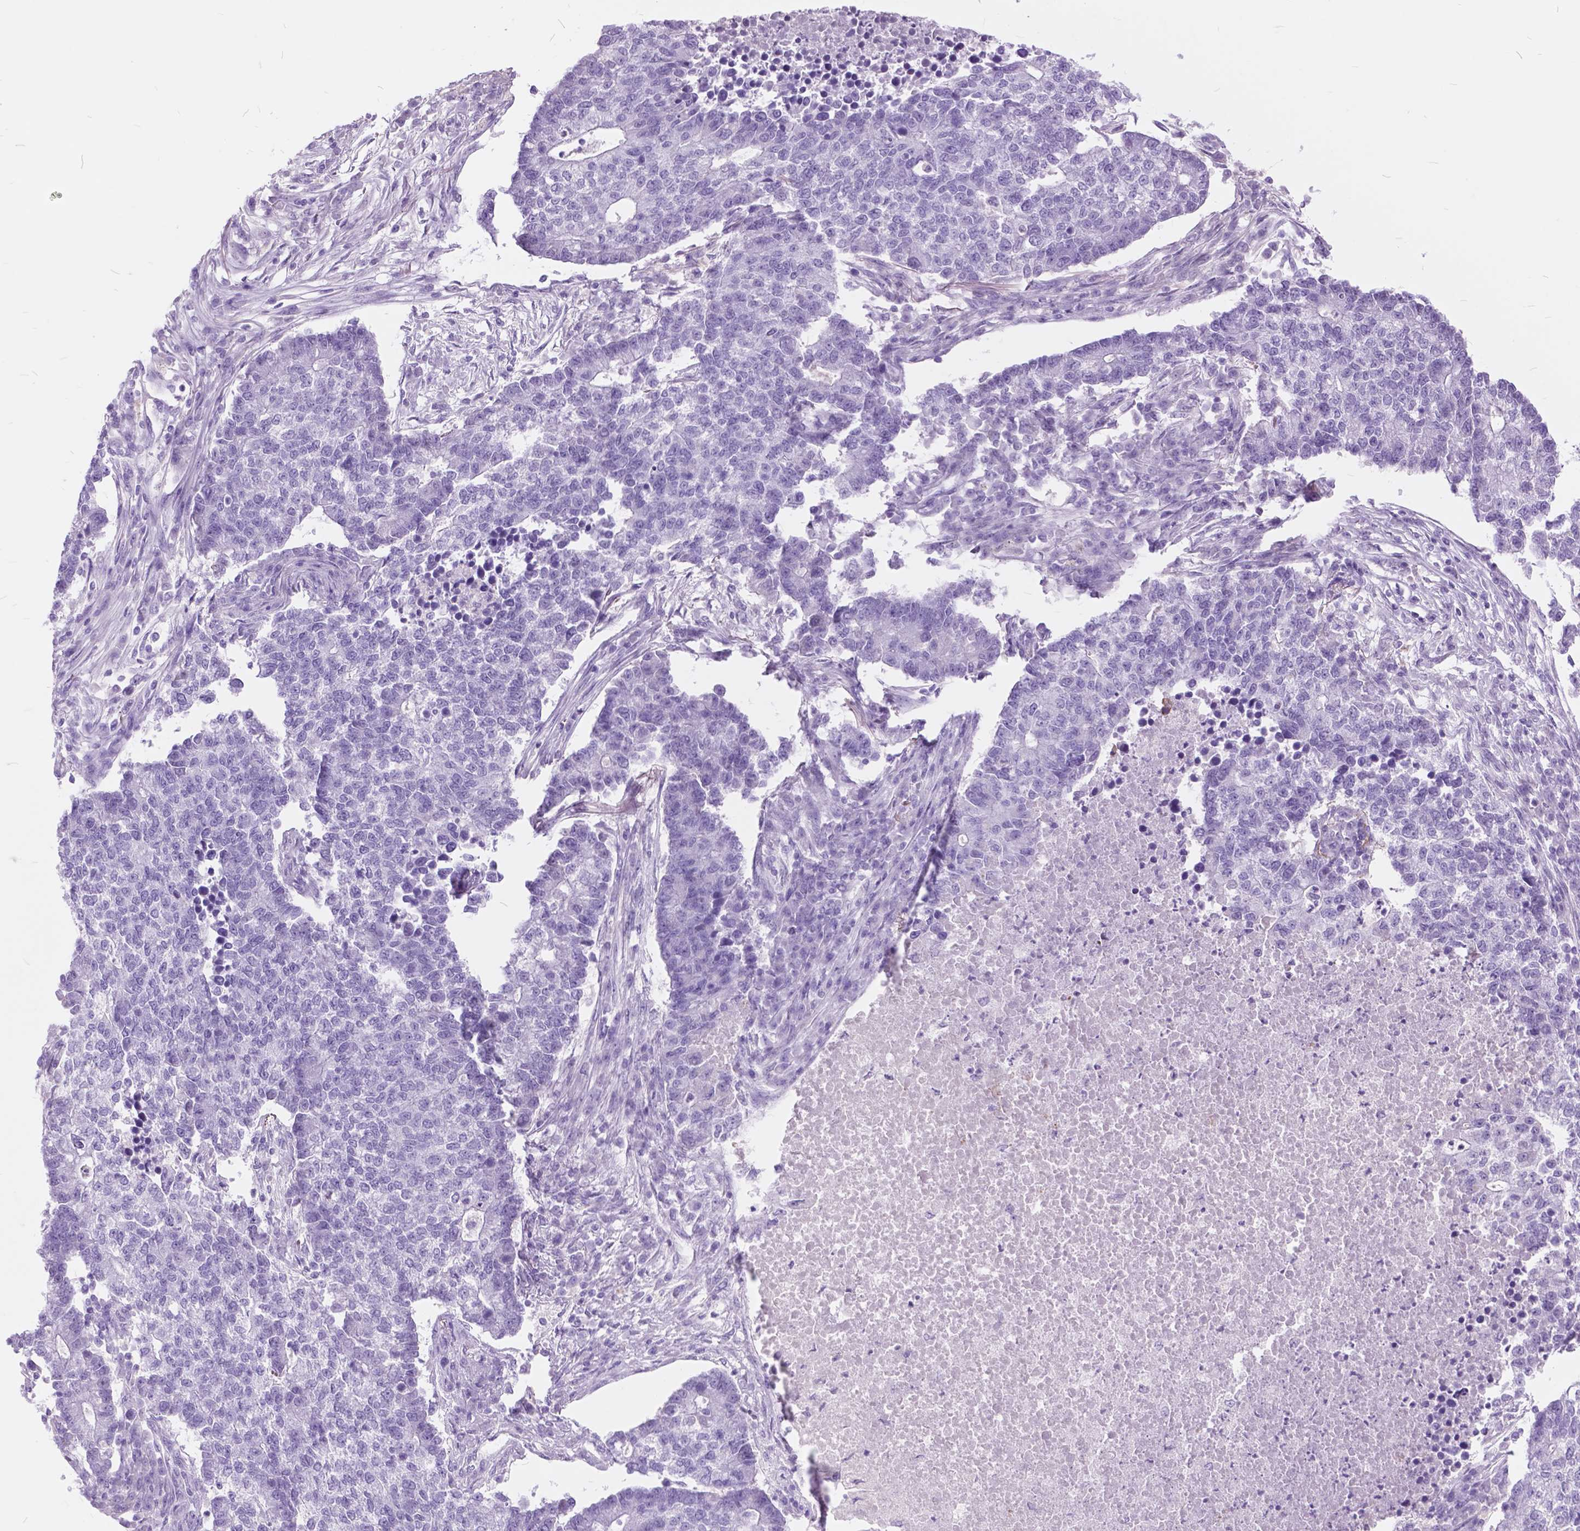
{"staining": {"intensity": "negative", "quantity": "none", "location": "none"}, "tissue": "lung cancer", "cell_type": "Tumor cells", "image_type": "cancer", "snomed": [{"axis": "morphology", "description": "Adenocarcinoma, NOS"}, {"axis": "topography", "description": "Lung"}], "caption": "Tumor cells are negative for protein expression in human lung cancer.", "gene": "GDF9", "patient": {"sex": "male", "age": 57}}